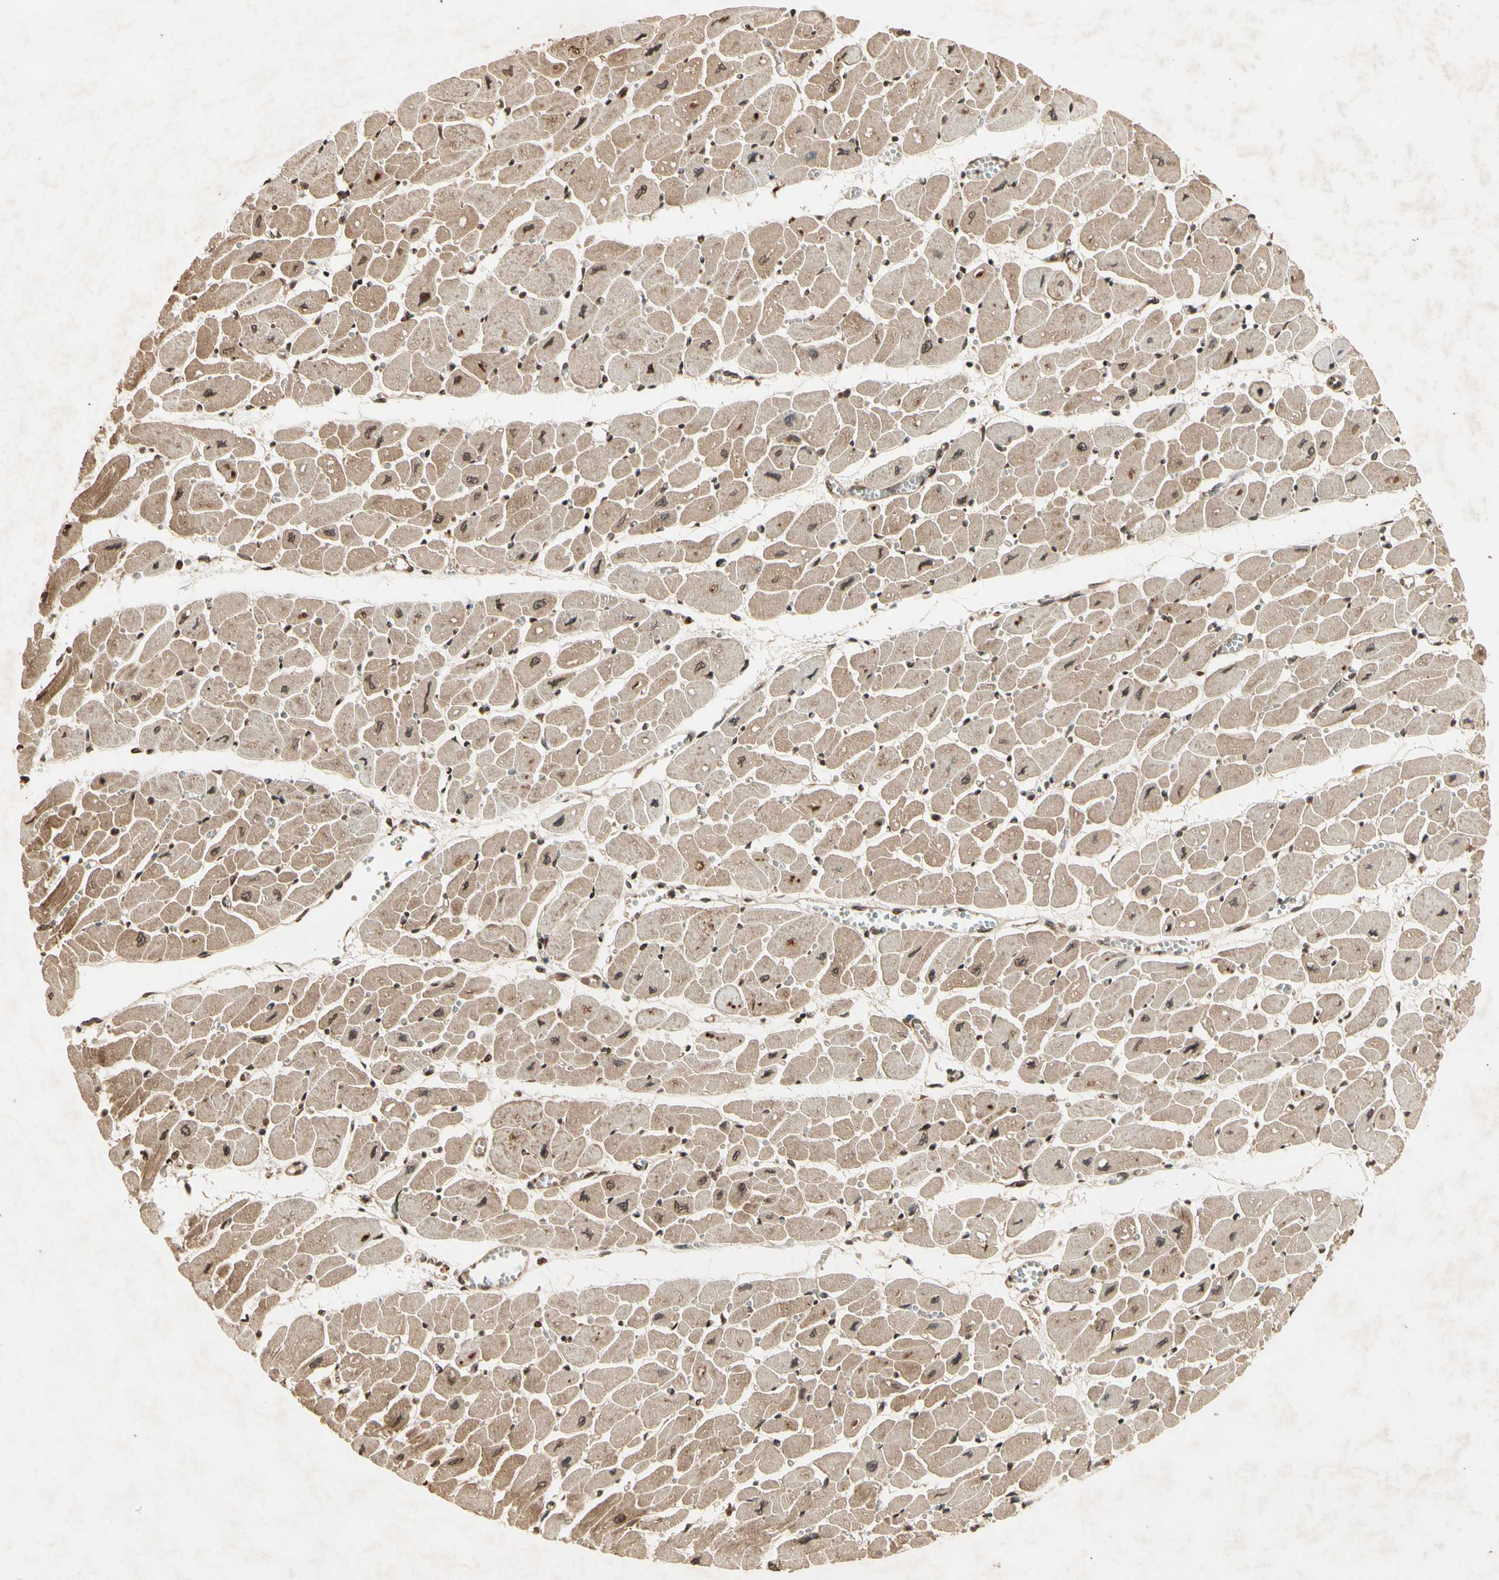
{"staining": {"intensity": "strong", "quantity": ">75%", "location": "cytoplasmic/membranous,nuclear"}, "tissue": "heart muscle", "cell_type": "Cardiomyocytes", "image_type": "normal", "snomed": [{"axis": "morphology", "description": "Normal tissue, NOS"}, {"axis": "topography", "description": "Heart"}], "caption": "High-power microscopy captured an immunohistochemistry micrograph of benign heart muscle, revealing strong cytoplasmic/membranous,nuclear expression in about >75% of cardiomyocytes. (Stains: DAB (3,3'-diaminobenzidine) in brown, nuclei in blue, Microscopy: brightfield microscopy at high magnification).", "gene": "RFFL", "patient": {"sex": "female", "age": 54}}